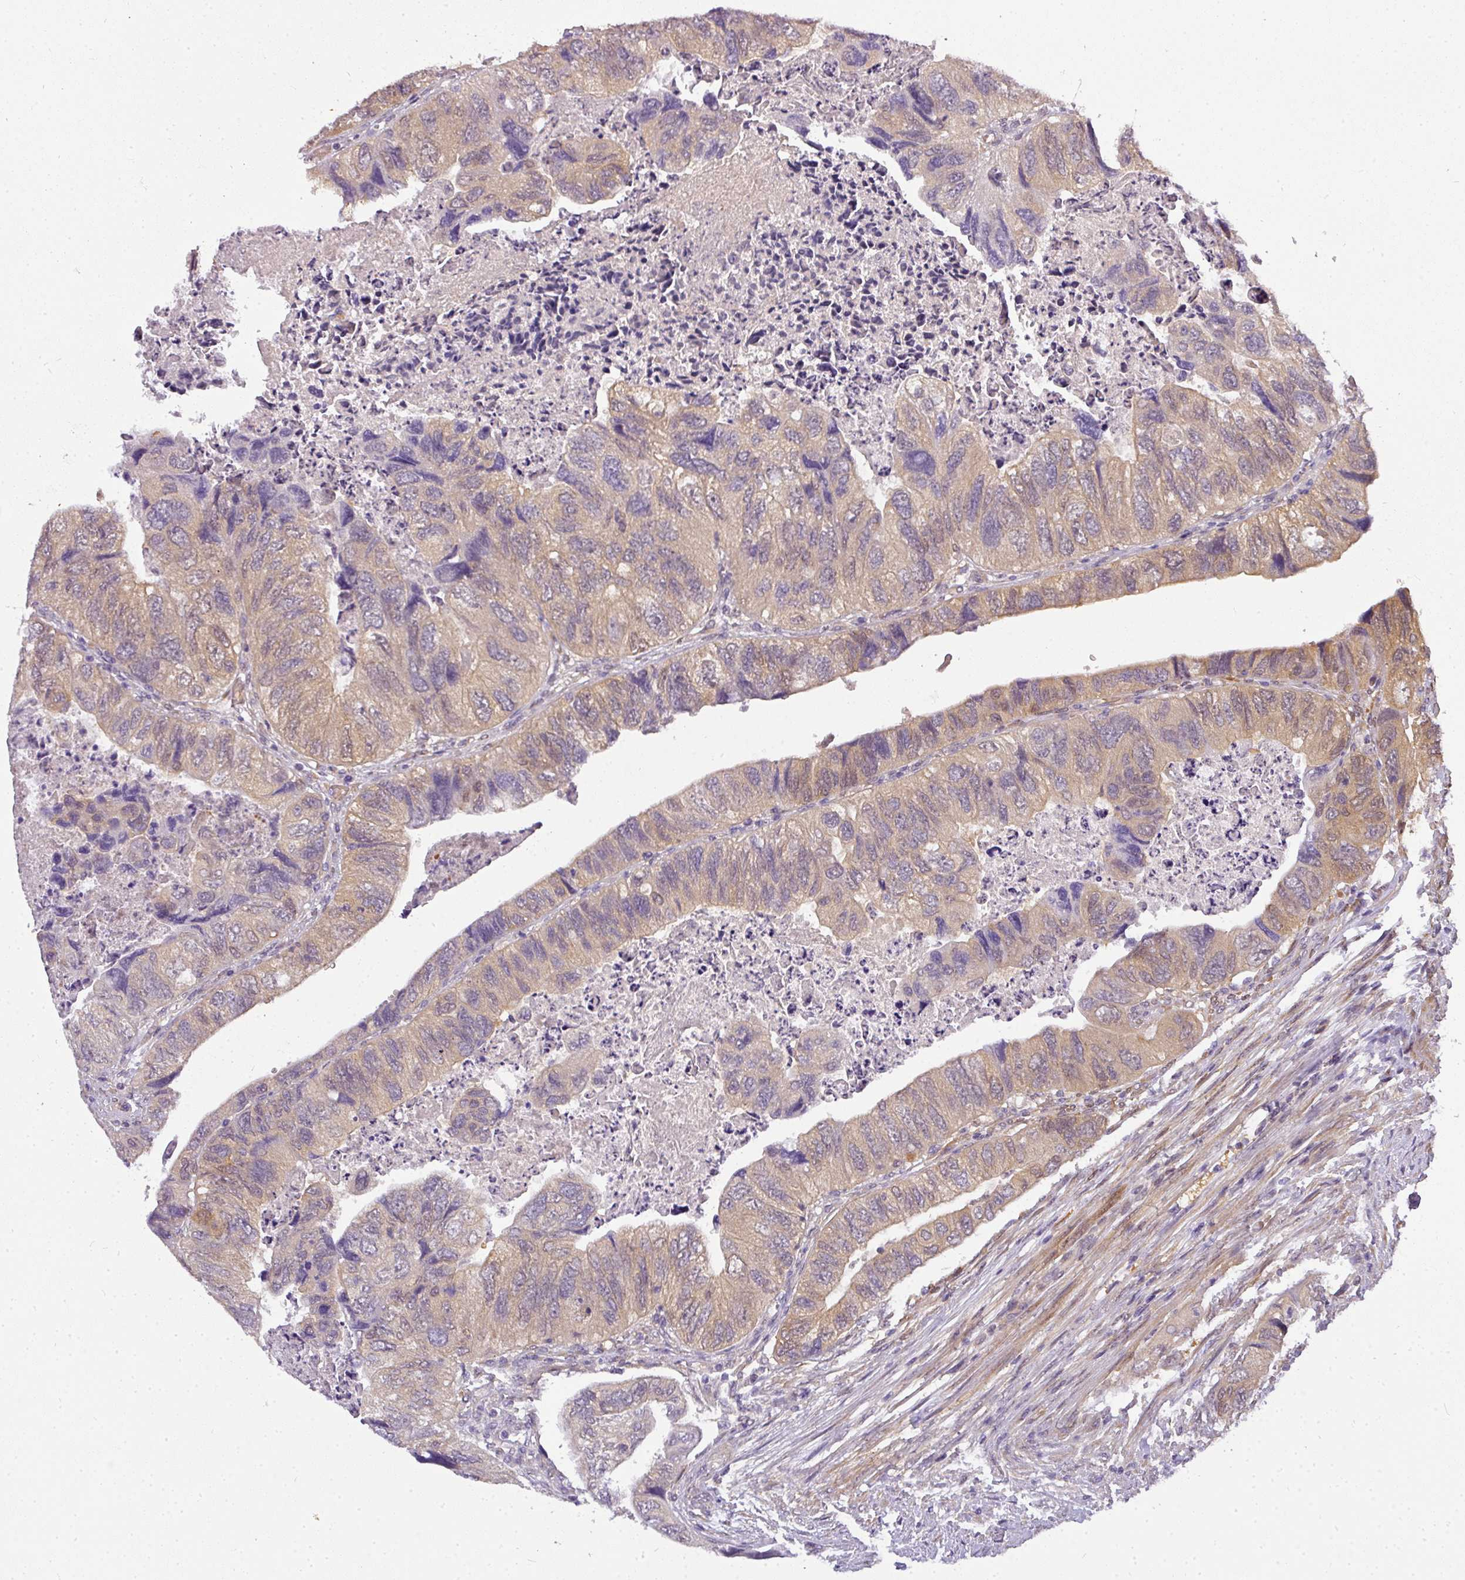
{"staining": {"intensity": "weak", "quantity": ">75%", "location": "cytoplasmic/membranous"}, "tissue": "colorectal cancer", "cell_type": "Tumor cells", "image_type": "cancer", "snomed": [{"axis": "morphology", "description": "Adenocarcinoma, NOS"}, {"axis": "topography", "description": "Rectum"}], "caption": "Immunohistochemical staining of human colorectal adenocarcinoma shows low levels of weak cytoplasmic/membranous protein positivity in approximately >75% of tumor cells.", "gene": "ADH5", "patient": {"sex": "male", "age": 63}}